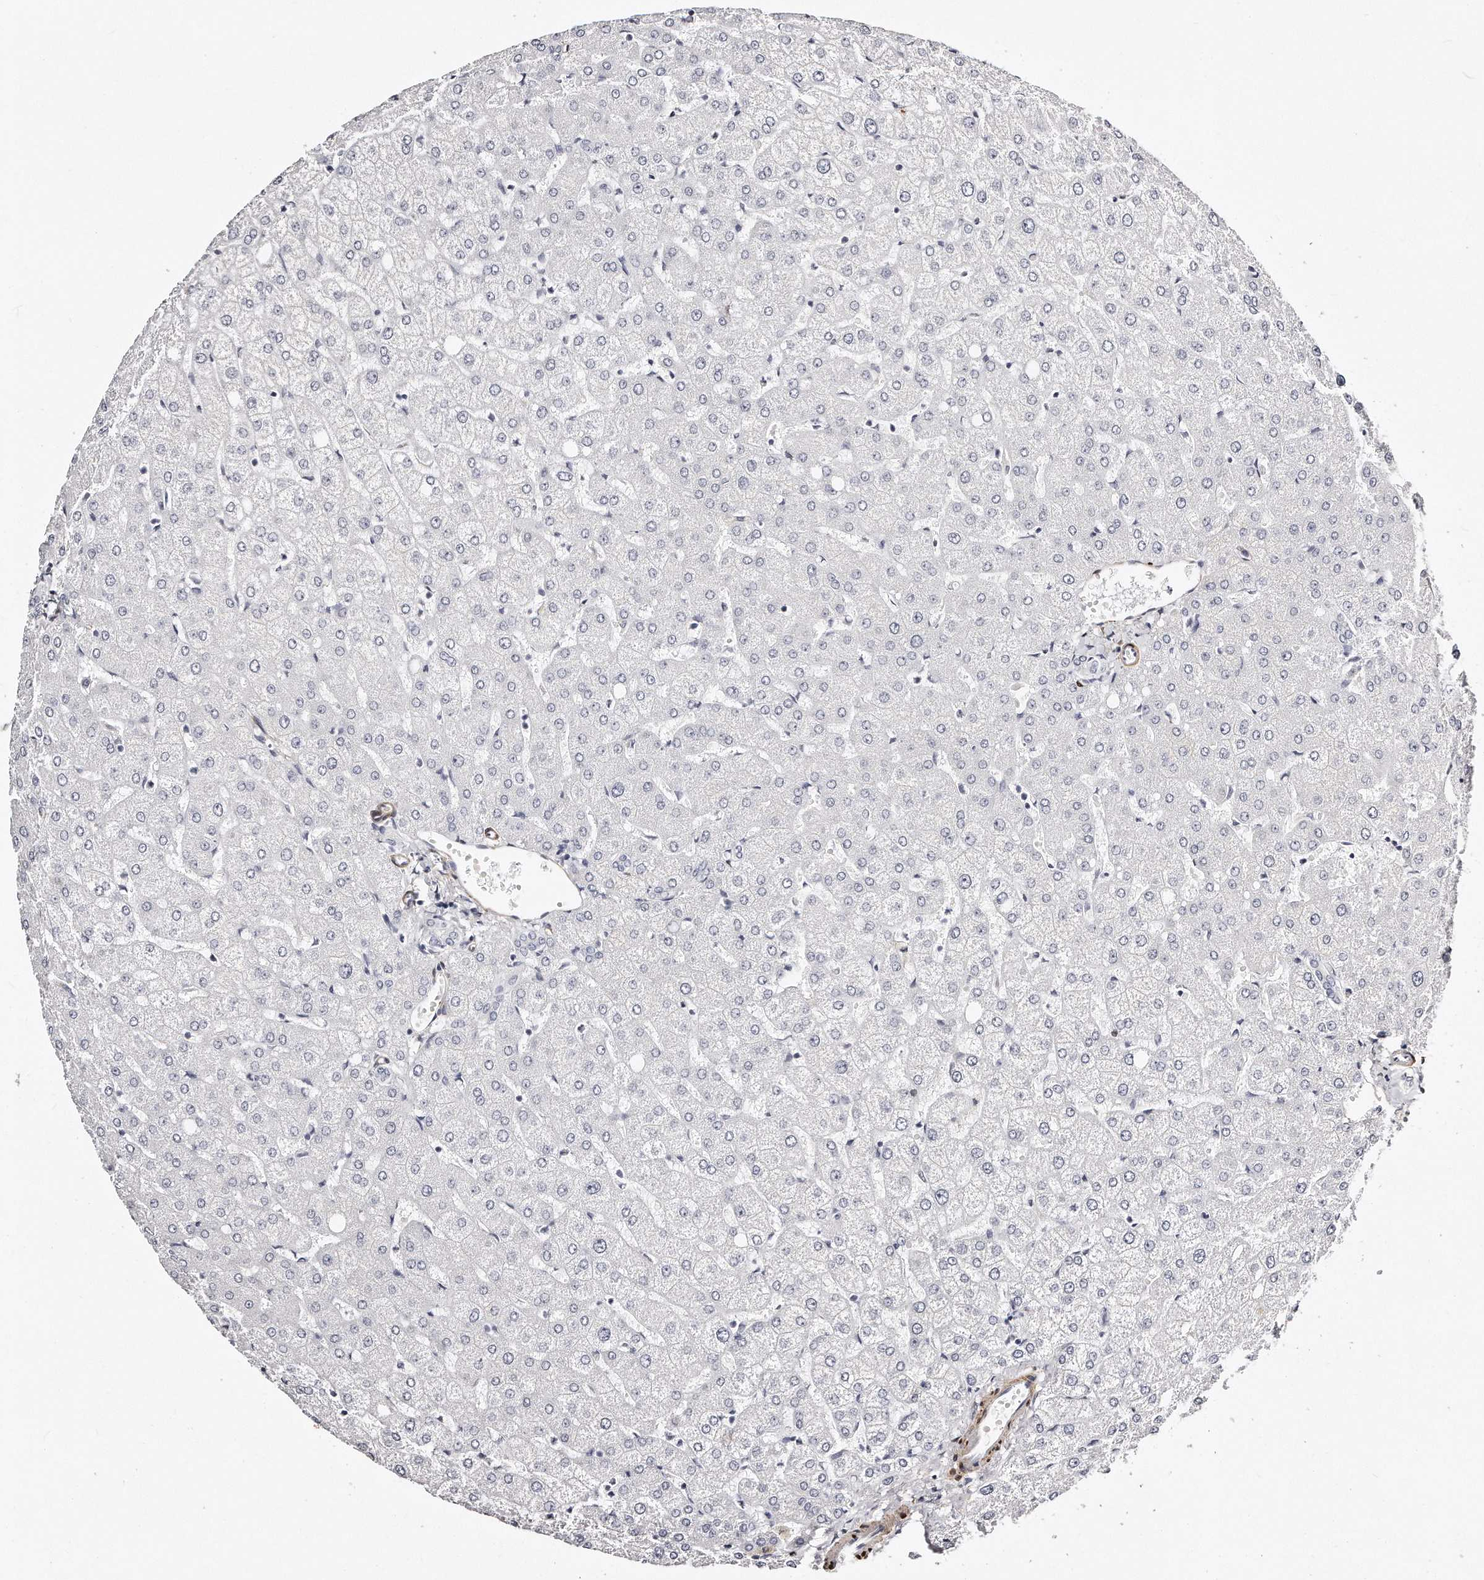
{"staining": {"intensity": "negative", "quantity": "none", "location": "none"}, "tissue": "liver", "cell_type": "Cholangiocytes", "image_type": "normal", "snomed": [{"axis": "morphology", "description": "Normal tissue, NOS"}, {"axis": "topography", "description": "Liver"}], "caption": "There is no significant positivity in cholangiocytes of liver.", "gene": "LMOD1", "patient": {"sex": "female", "age": 54}}